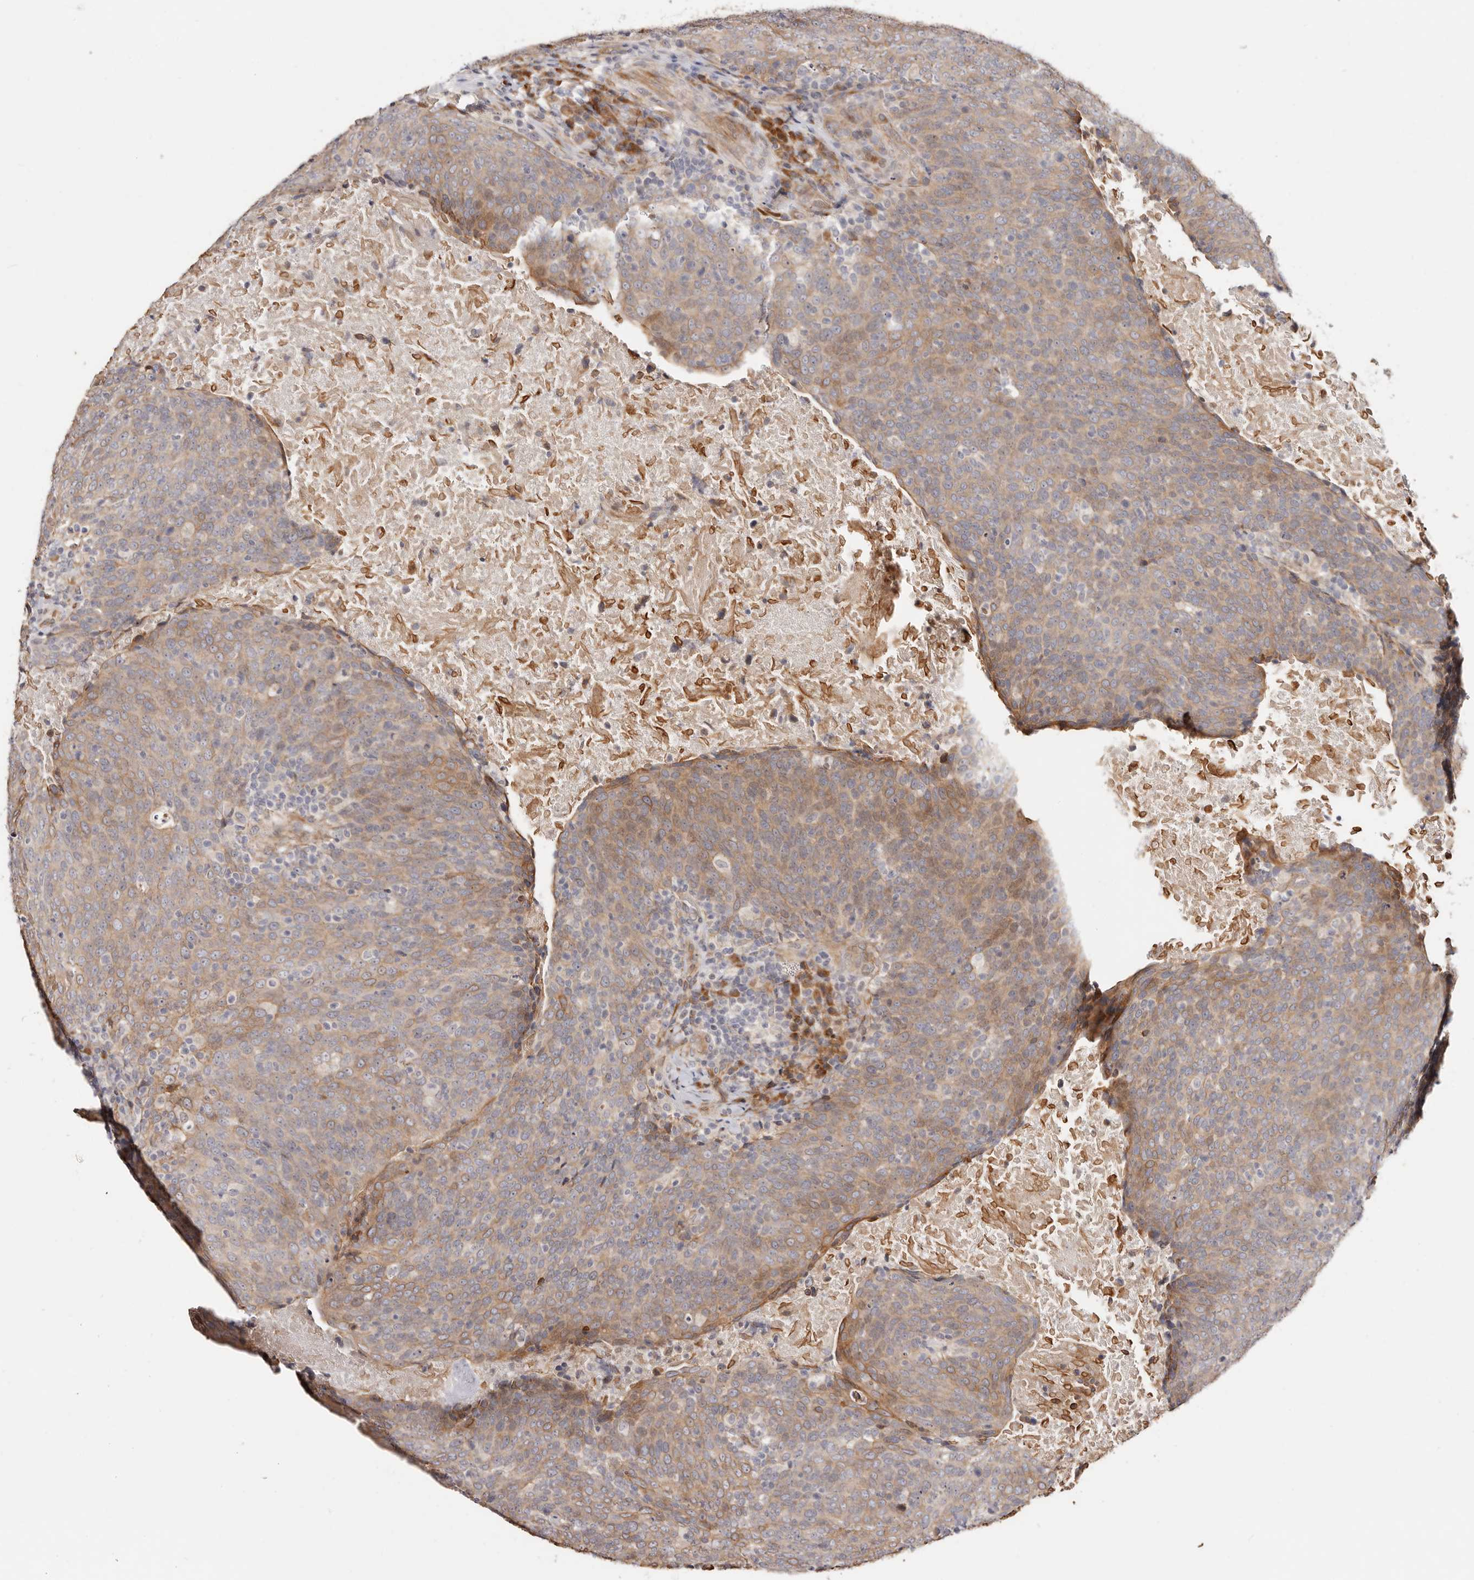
{"staining": {"intensity": "moderate", "quantity": "25%-75%", "location": "cytoplasmic/membranous"}, "tissue": "head and neck cancer", "cell_type": "Tumor cells", "image_type": "cancer", "snomed": [{"axis": "morphology", "description": "Squamous cell carcinoma, NOS"}, {"axis": "morphology", "description": "Squamous cell carcinoma, metastatic, NOS"}, {"axis": "topography", "description": "Lymph node"}, {"axis": "topography", "description": "Head-Neck"}], "caption": "Immunohistochemistry of human head and neck cancer demonstrates medium levels of moderate cytoplasmic/membranous staining in approximately 25%-75% of tumor cells.", "gene": "BCL2L15", "patient": {"sex": "male", "age": 62}}